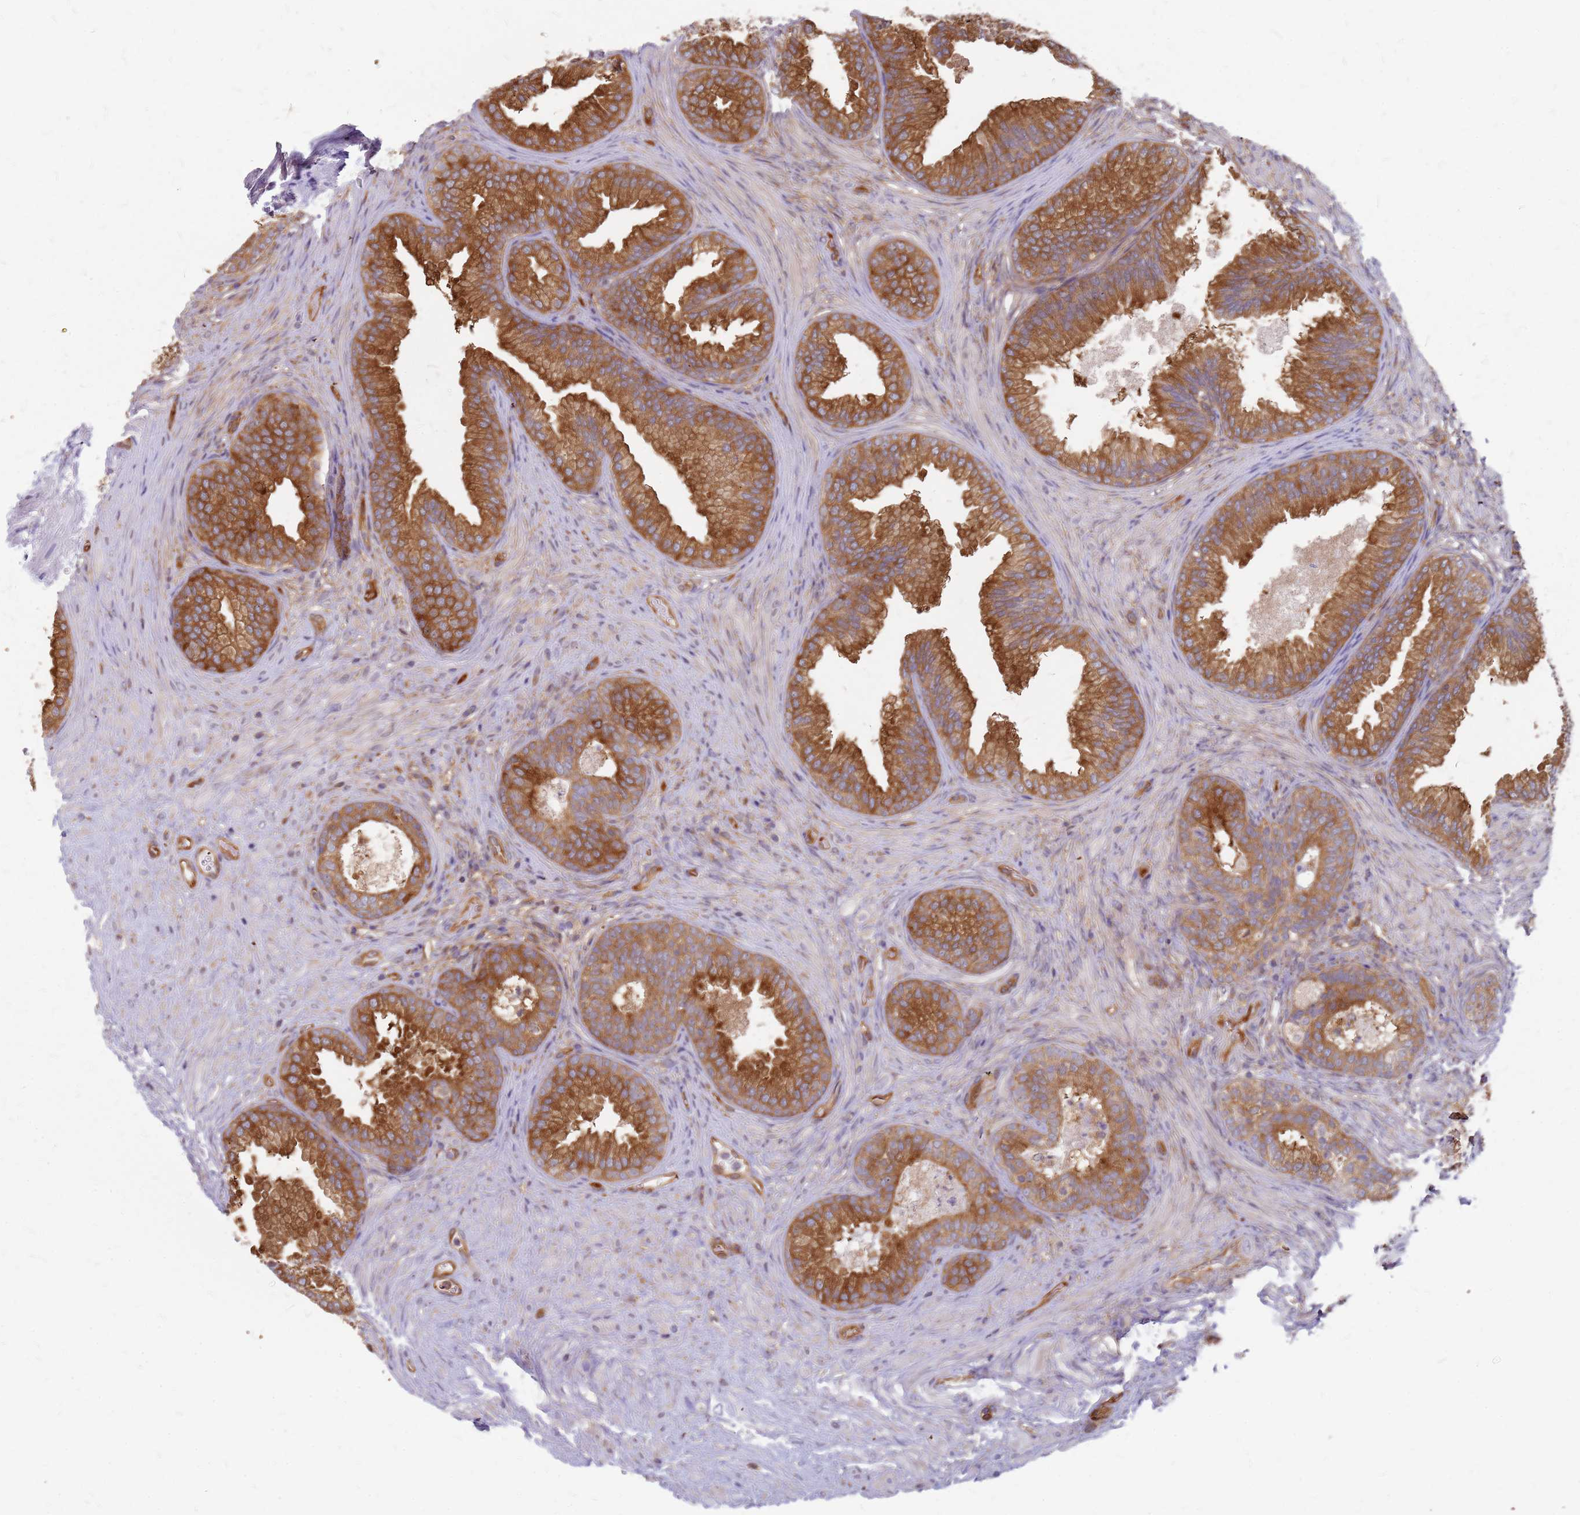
{"staining": {"intensity": "strong", "quantity": ">75%", "location": "cytoplasmic/membranous"}, "tissue": "prostate", "cell_type": "Glandular cells", "image_type": "normal", "snomed": [{"axis": "morphology", "description": "Normal tissue, NOS"}, {"axis": "topography", "description": "Prostate"}], "caption": "Immunohistochemistry (IHC) histopathology image of unremarkable prostate: prostate stained using immunohistochemistry (IHC) demonstrates high levels of strong protein expression localized specifically in the cytoplasmic/membranous of glandular cells, appearing as a cytoplasmic/membranous brown color.", "gene": "HDX", "patient": {"sex": "male", "age": 76}}